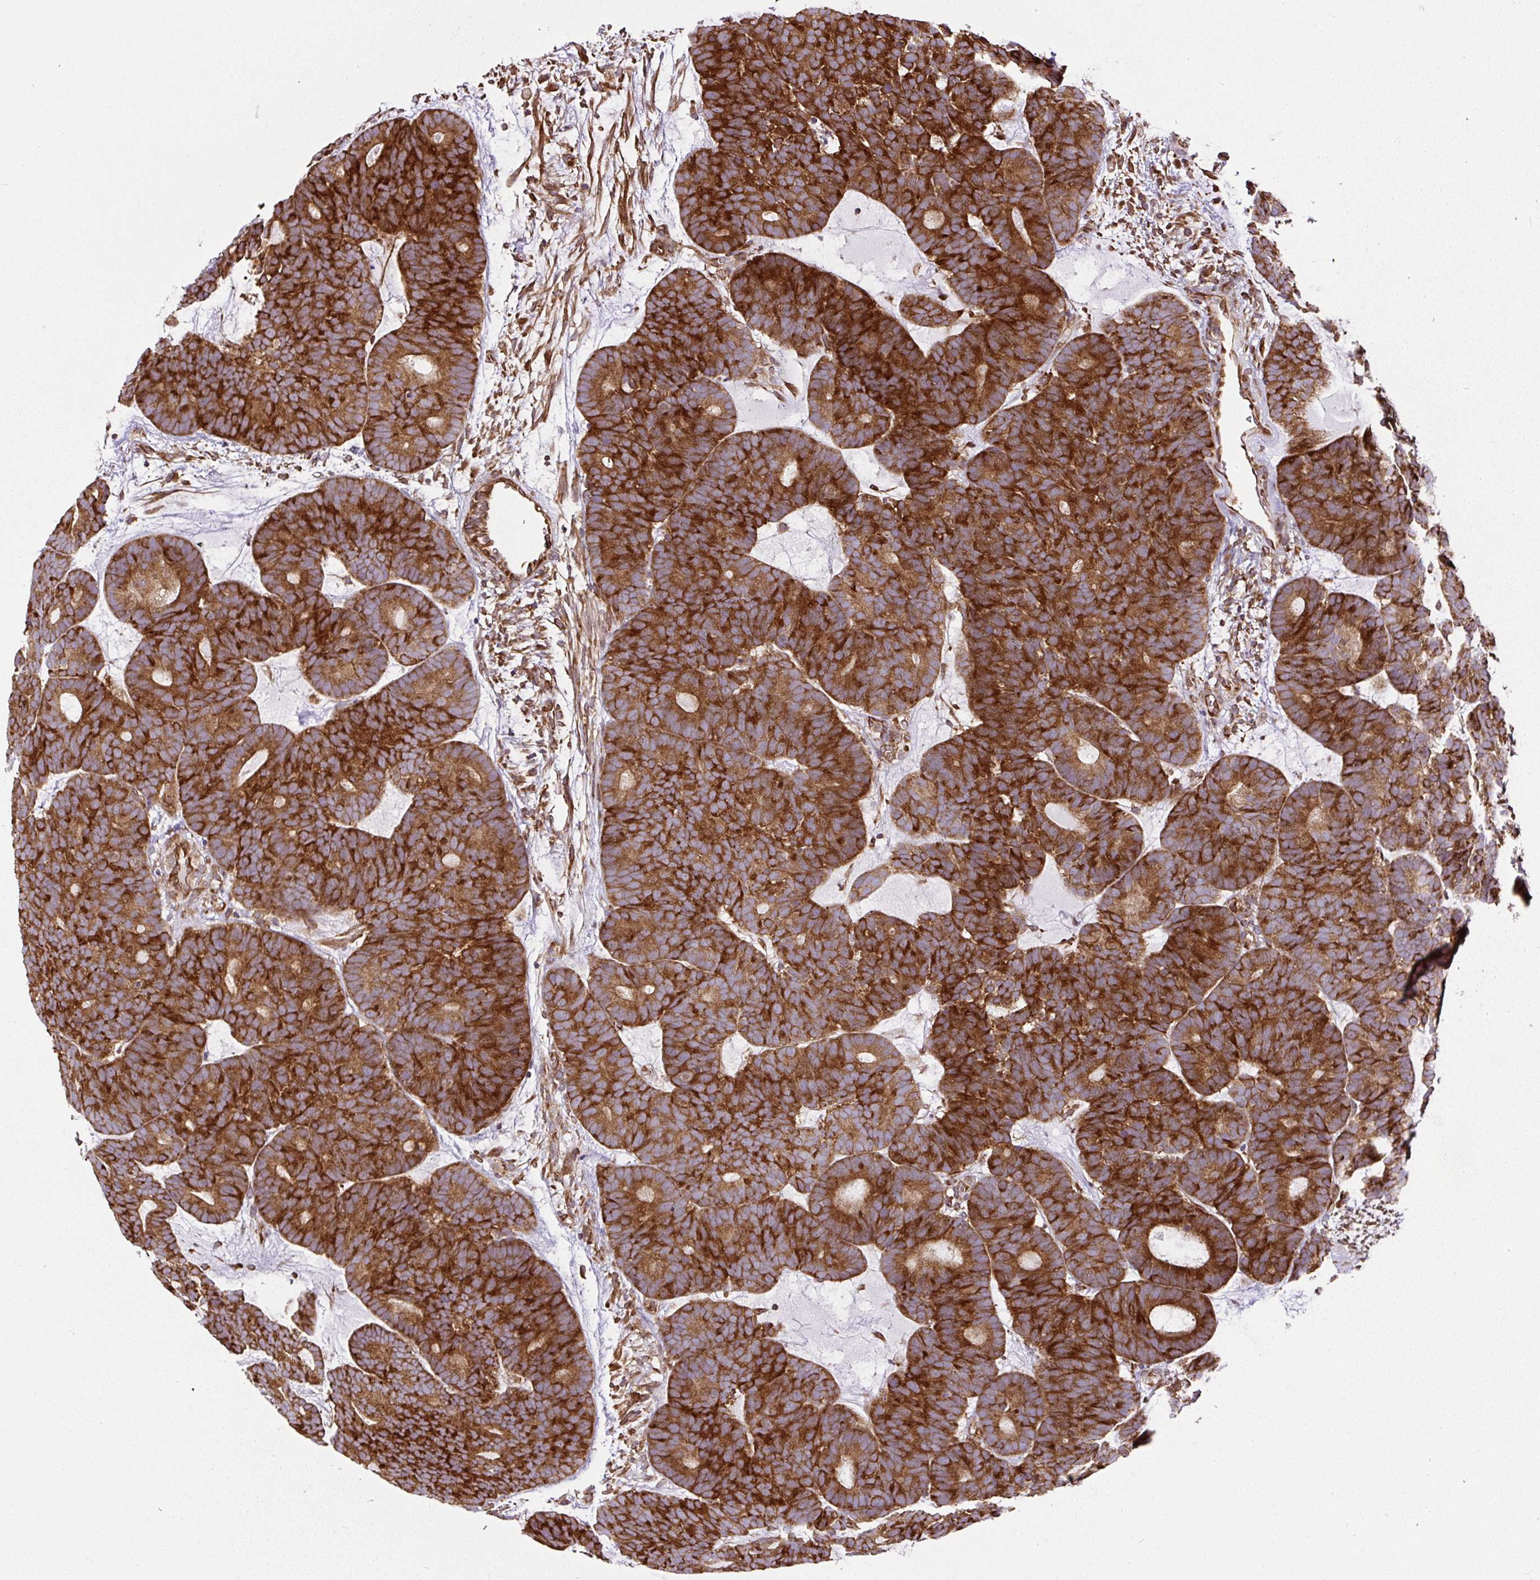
{"staining": {"intensity": "strong", "quantity": ">75%", "location": "cytoplasmic/membranous"}, "tissue": "head and neck cancer", "cell_type": "Tumor cells", "image_type": "cancer", "snomed": [{"axis": "morphology", "description": "Adenocarcinoma, NOS"}, {"axis": "topography", "description": "Head-Neck"}], "caption": "Strong cytoplasmic/membranous staining is seen in approximately >75% of tumor cells in head and neck cancer (adenocarcinoma). (DAB IHC with brightfield microscopy, high magnification).", "gene": "KDM4E", "patient": {"sex": "female", "age": 81}}